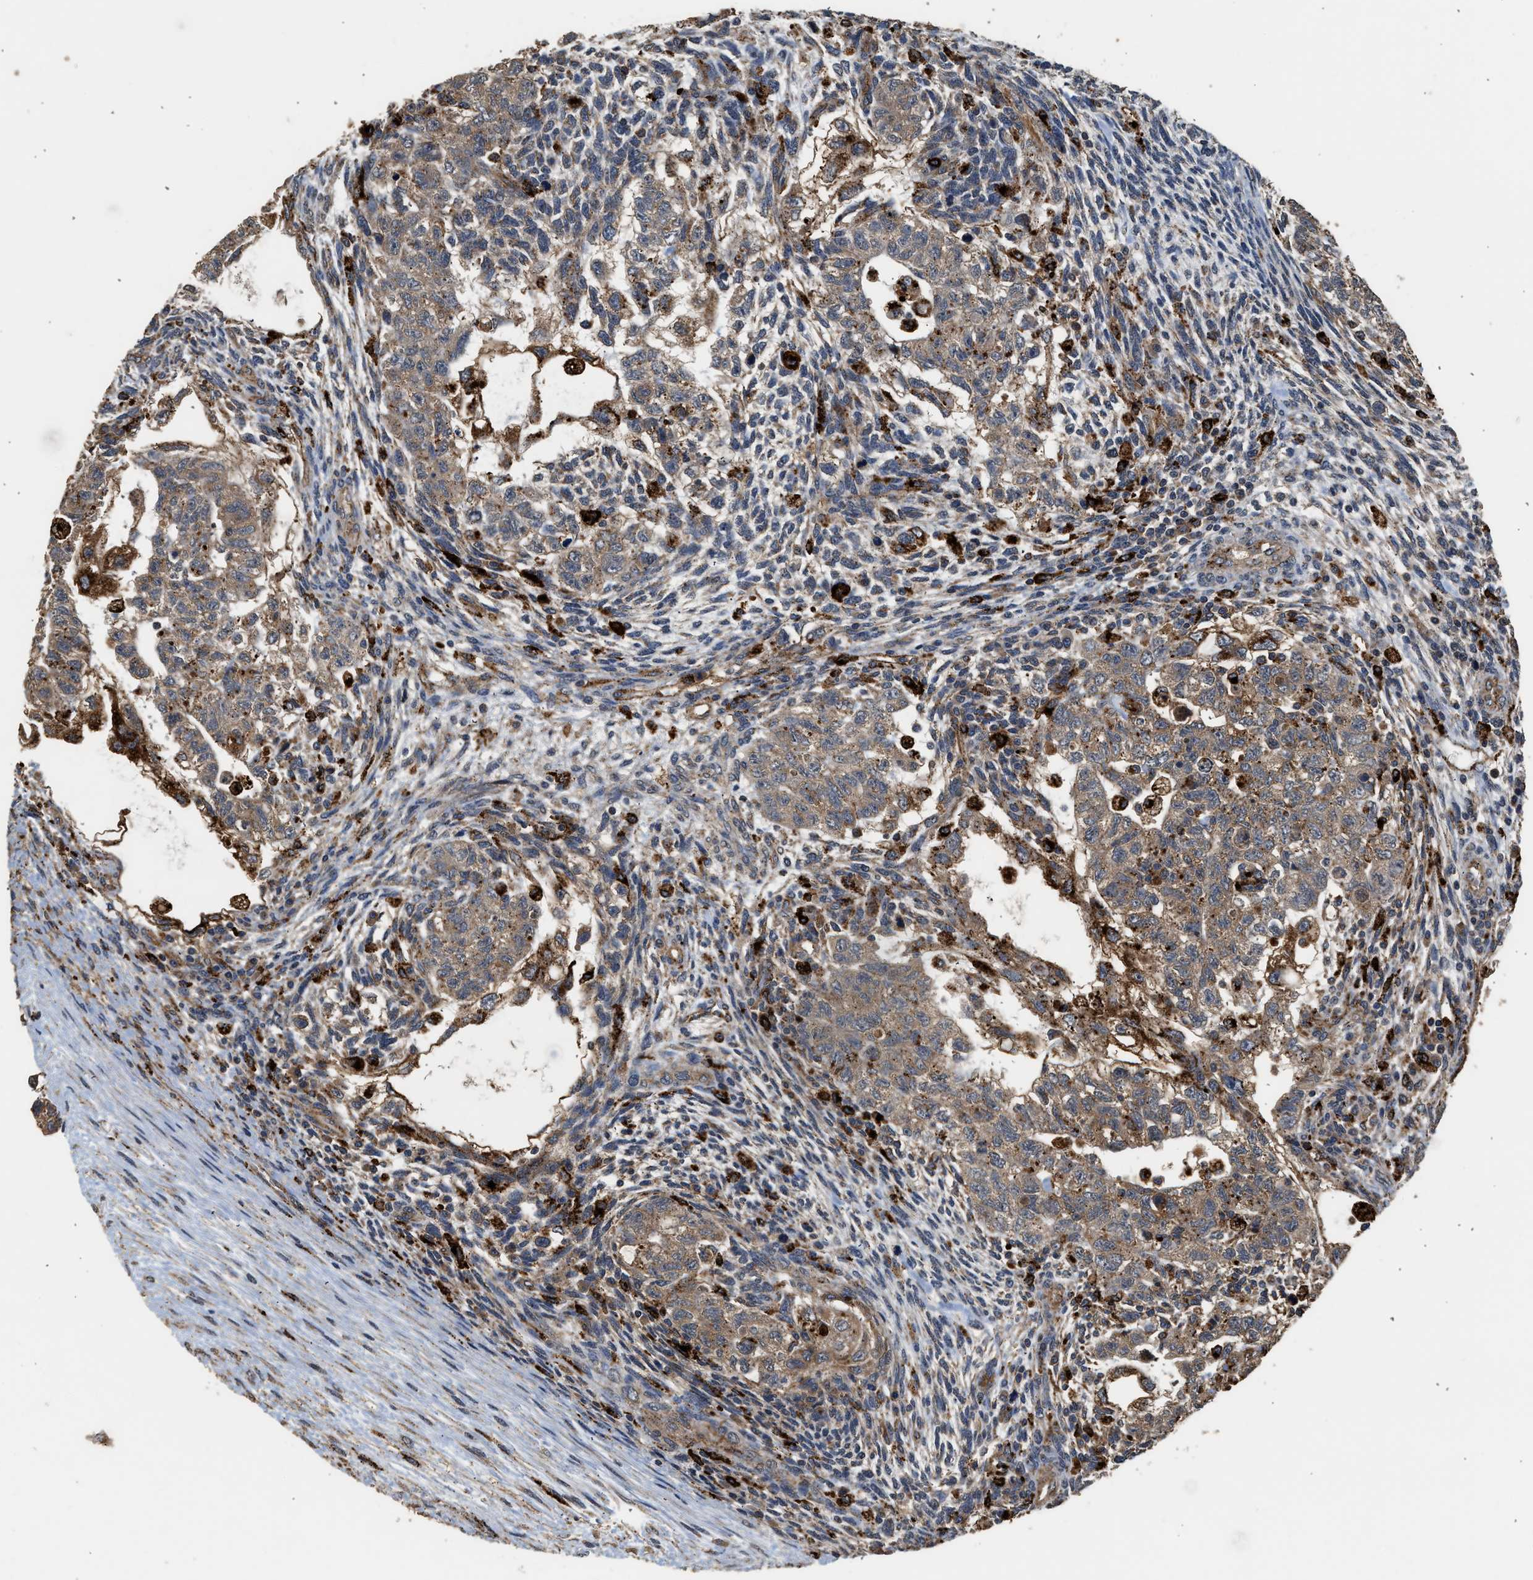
{"staining": {"intensity": "moderate", "quantity": ">75%", "location": "cytoplasmic/membranous"}, "tissue": "testis cancer", "cell_type": "Tumor cells", "image_type": "cancer", "snomed": [{"axis": "morphology", "description": "Normal tissue, NOS"}, {"axis": "morphology", "description": "Carcinoma, Embryonal, NOS"}, {"axis": "topography", "description": "Testis"}], "caption": "Testis cancer was stained to show a protein in brown. There is medium levels of moderate cytoplasmic/membranous expression in approximately >75% of tumor cells.", "gene": "CTSV", "patient": {"sex": "male", "age": 36}}